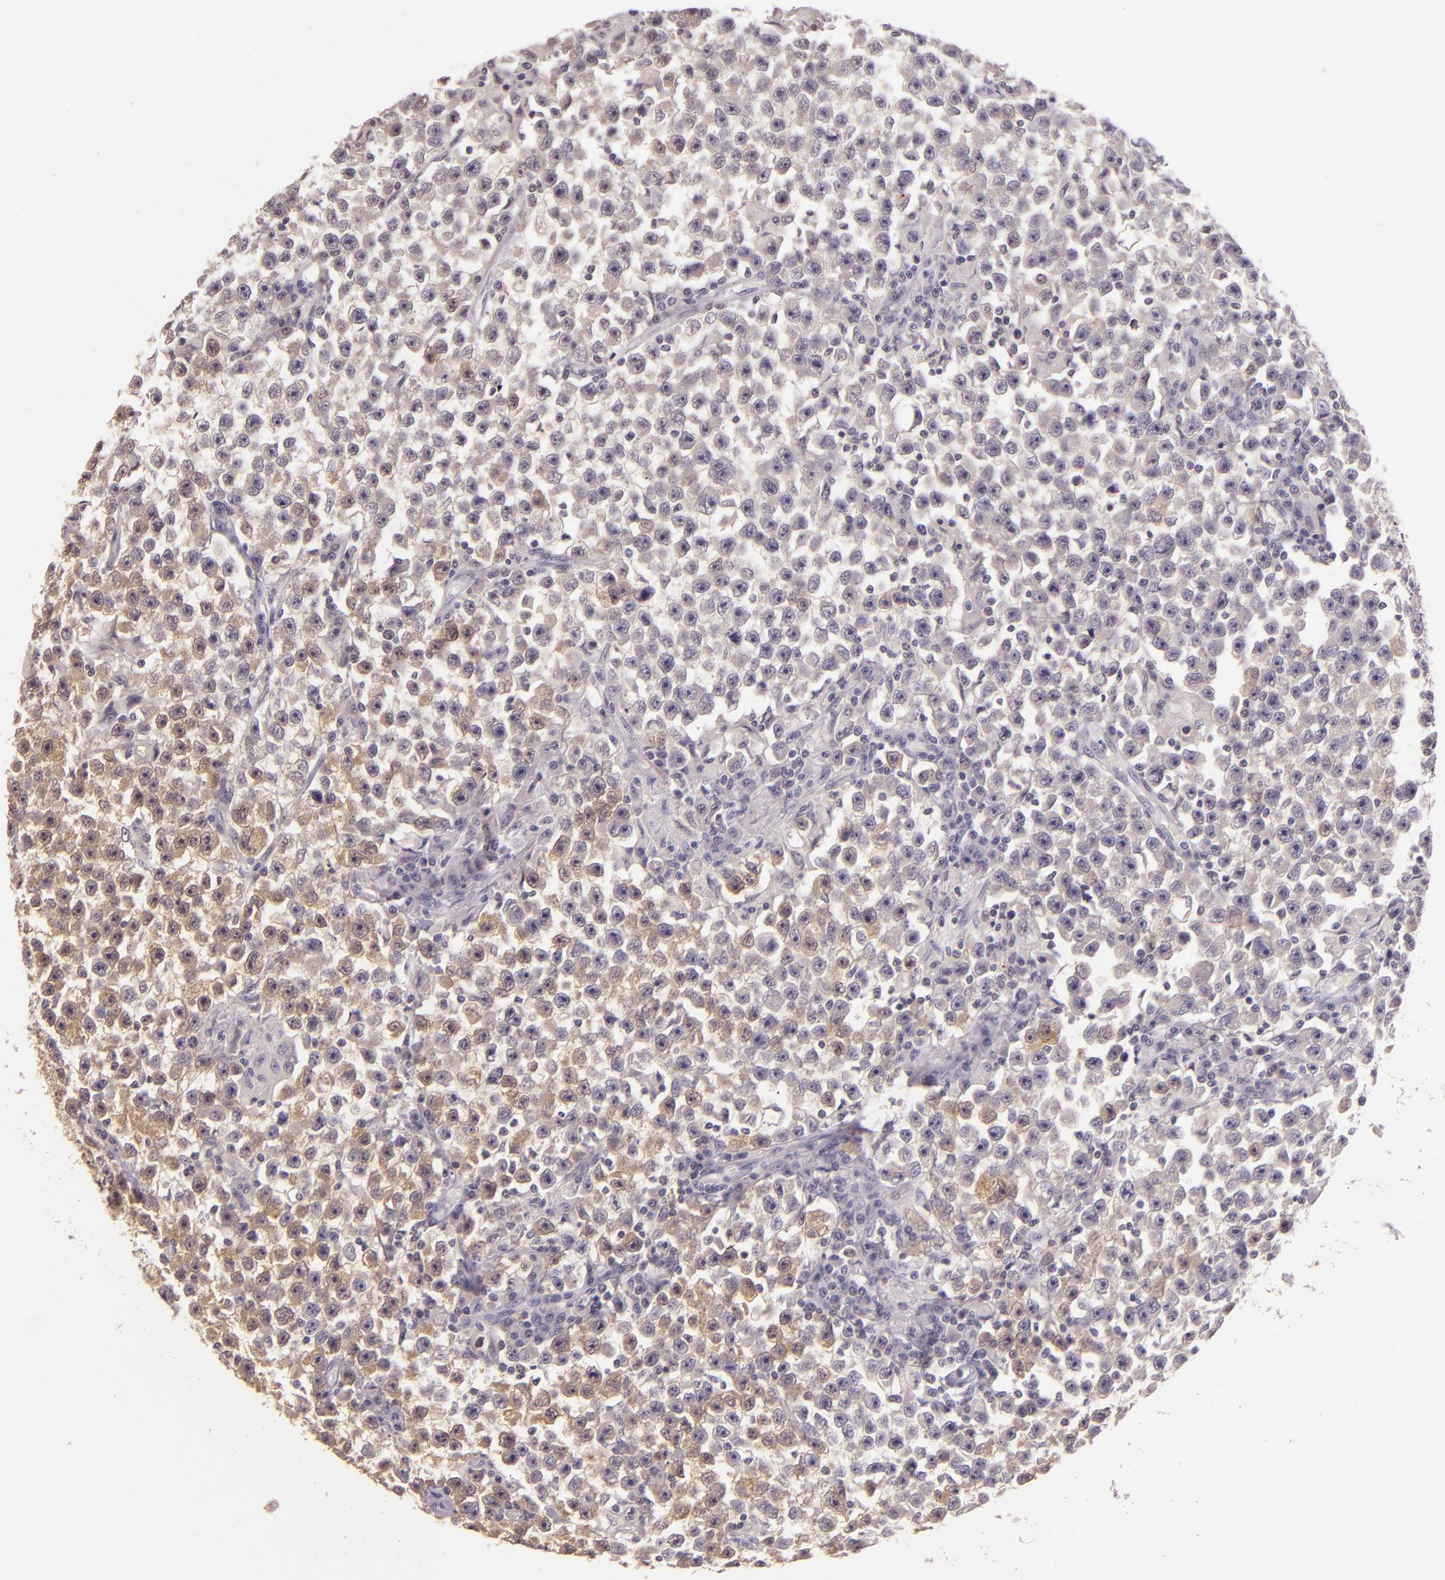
{"staining": {"intensity": "weak", "quantity": "25%-75%", "location": "cytoplasmic/membranous"}, "tissue": "testis cancer", "cell_type": "Tumor cells", "image_type": "cancer", "snomed": [{"axis": "morphology", "description": "Seminoma, NOS"}, {"axis": "topography", "description": "Testis"}], "caption": "Immunohistochemistry (IHC) of testis seminoma exhibits low levels of weak cytoplasmic/membranous positivity in approximately 25%-75% of tumor cells. The staining was performed using DAB, with brown indicating positive protein expression. Nuclei are stained blue with hematoxylin.", "gene": "HSPA8", "patient": {"sex": "male", "age": 33}}